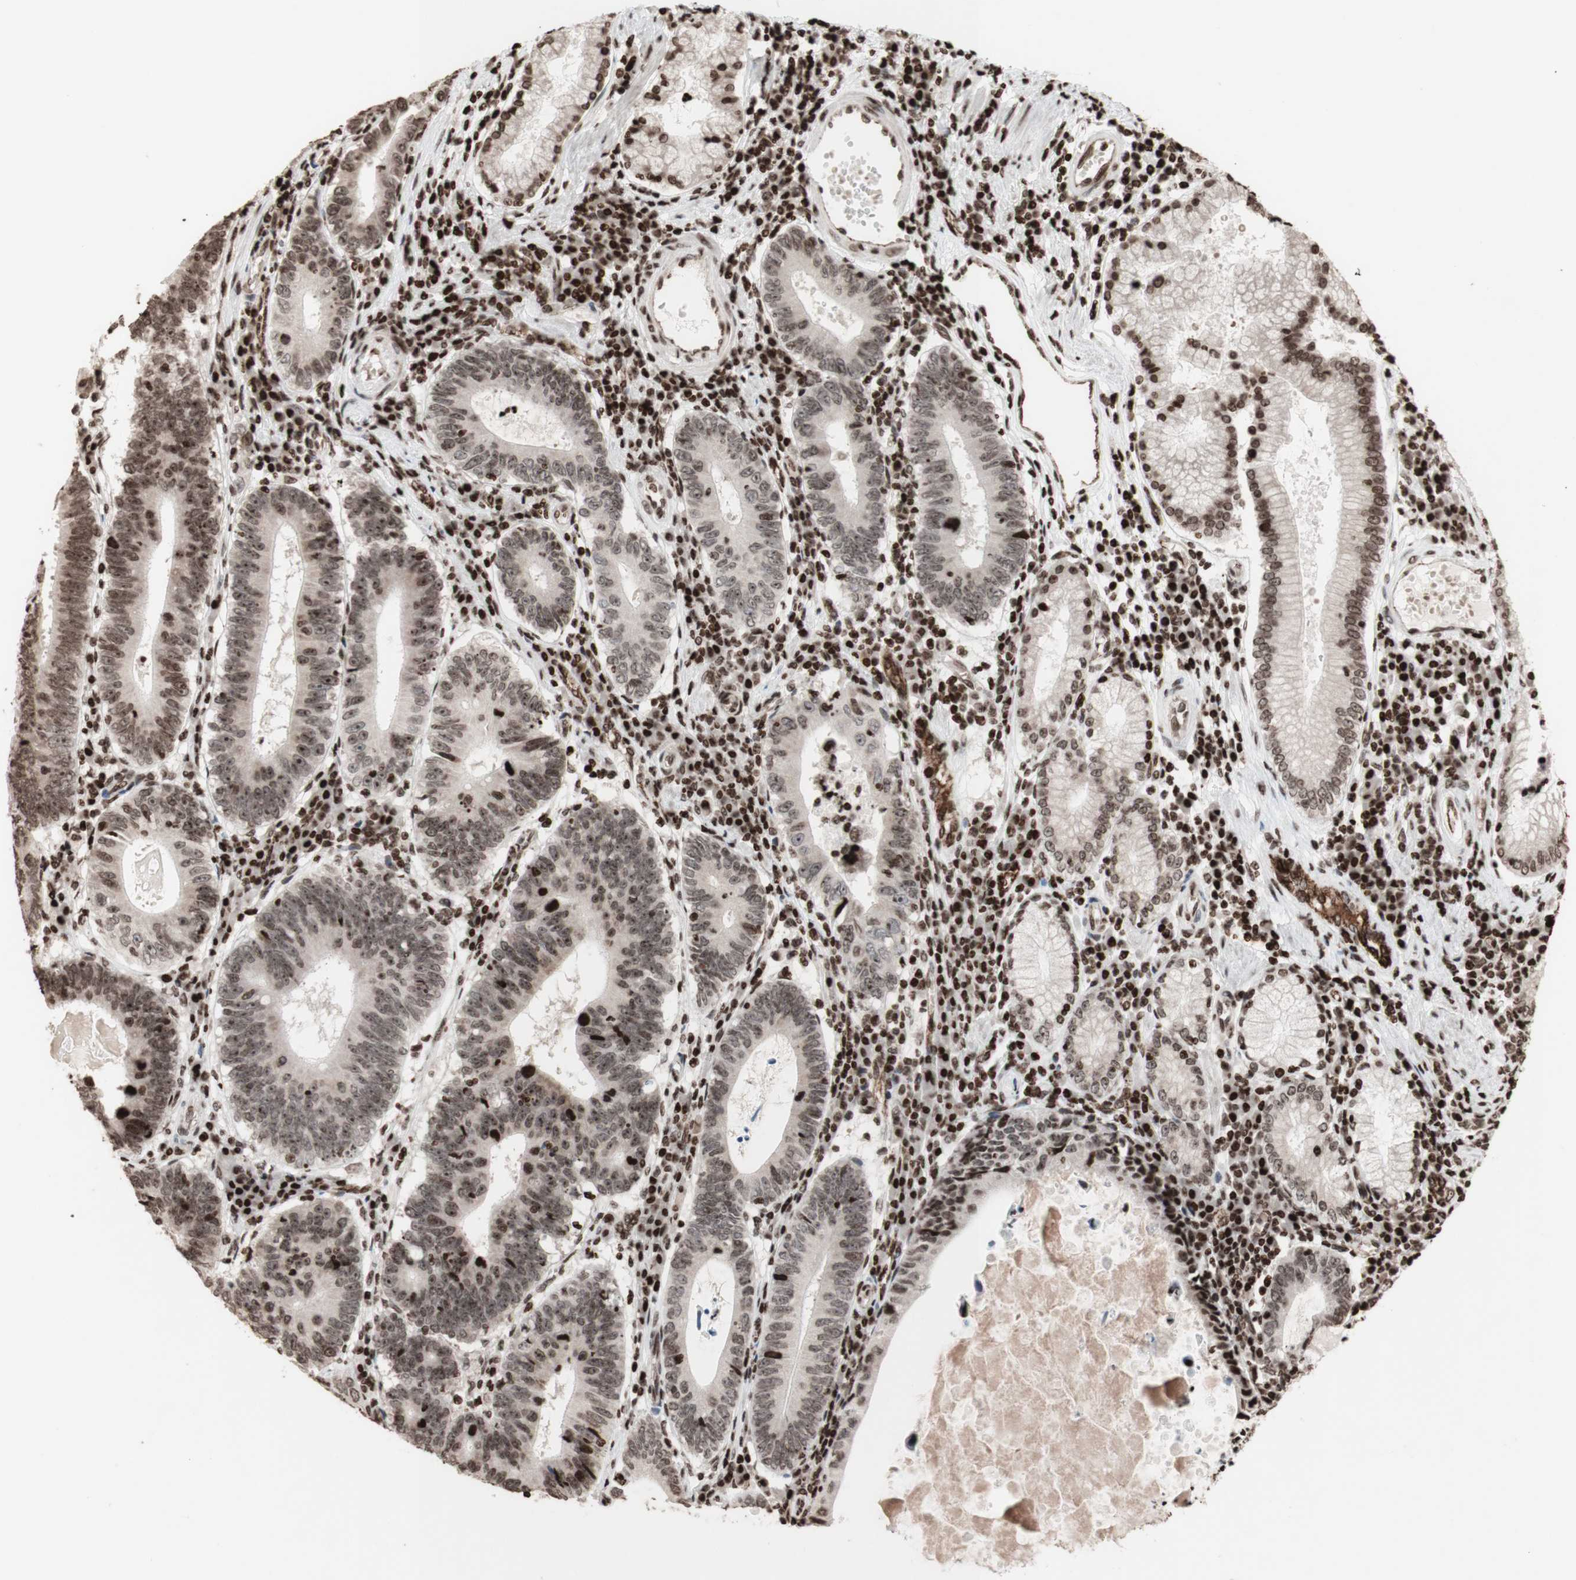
{"staining": {"intensity": "negative", "quantity": "none", "location": "none"}, "tissue": "stomach cancer", "cell_type": "Tumor cells", "image_type": "cancer", "snomed": [{"axis": "morphology", "description": "Adenocarcinoma, NOS"}, {"axis": "topography", "description": "Stomach"}], "caption": "Human stomach cancer stained for a protein using immunohistochemistry (IHC) demonstrates no positivity in tumor cells.", "gene": "NCAPD2", "patient": {"sex": "male", "age": 59}}